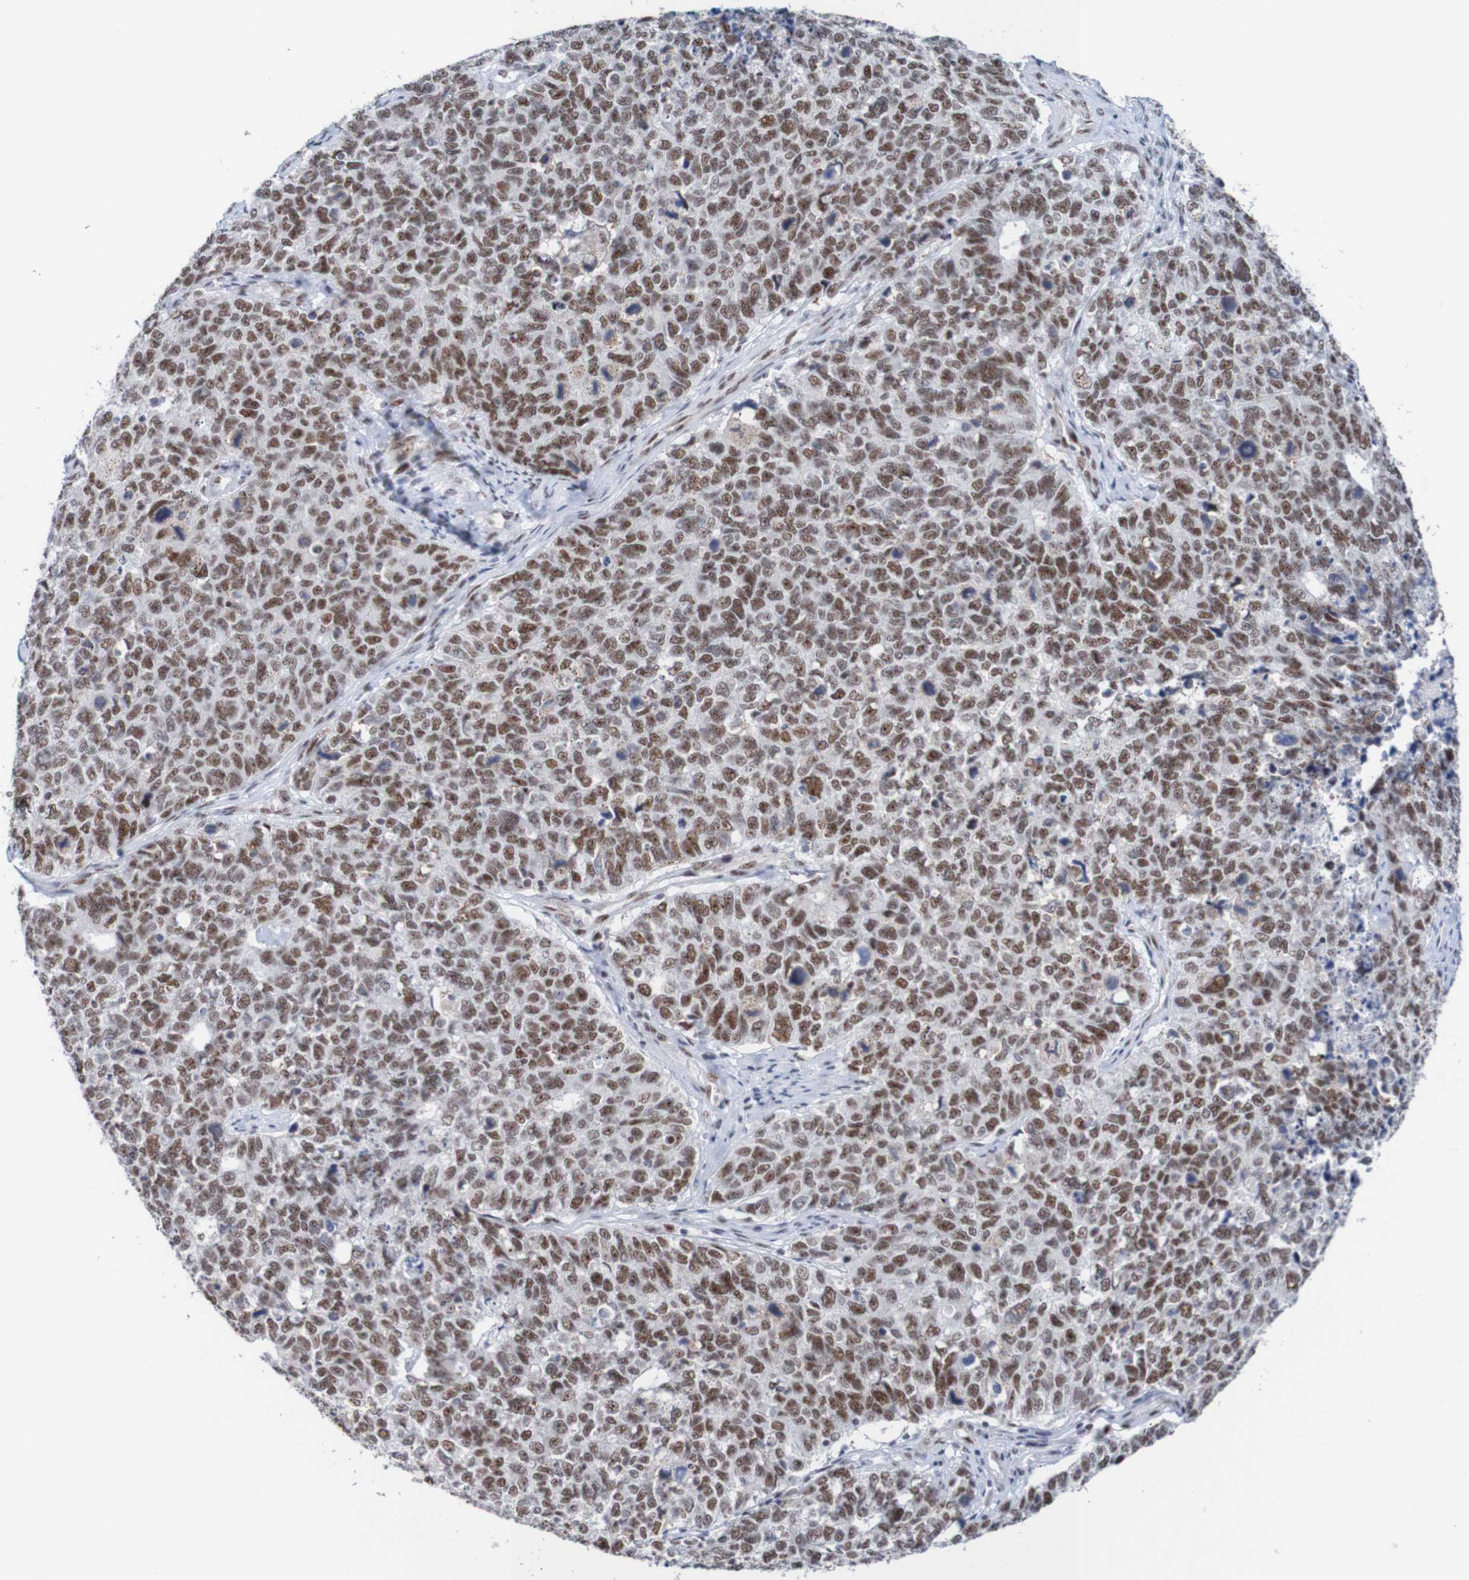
{"staining": {"intensity": "moderate", "quantity": ">75%", "location": "nuclear"}, "tissue": "cervical cancer", "cell_type": "Tumor cells", "image_type": "cancer", "snomed": [{"axis": "morphology", "description": "Squamous cell carcinoma, NOS"}, {"axis": "topography", "description": "Cervix"}], "caption": "Brown immunohistochemical staining in cervical cancer (squamous cell carcinoma) reveals moderate nuclear positivity in about >75% of tumor cells.", "gene": "CDC5L", "patient": {"sex": "female", "age": 63}}